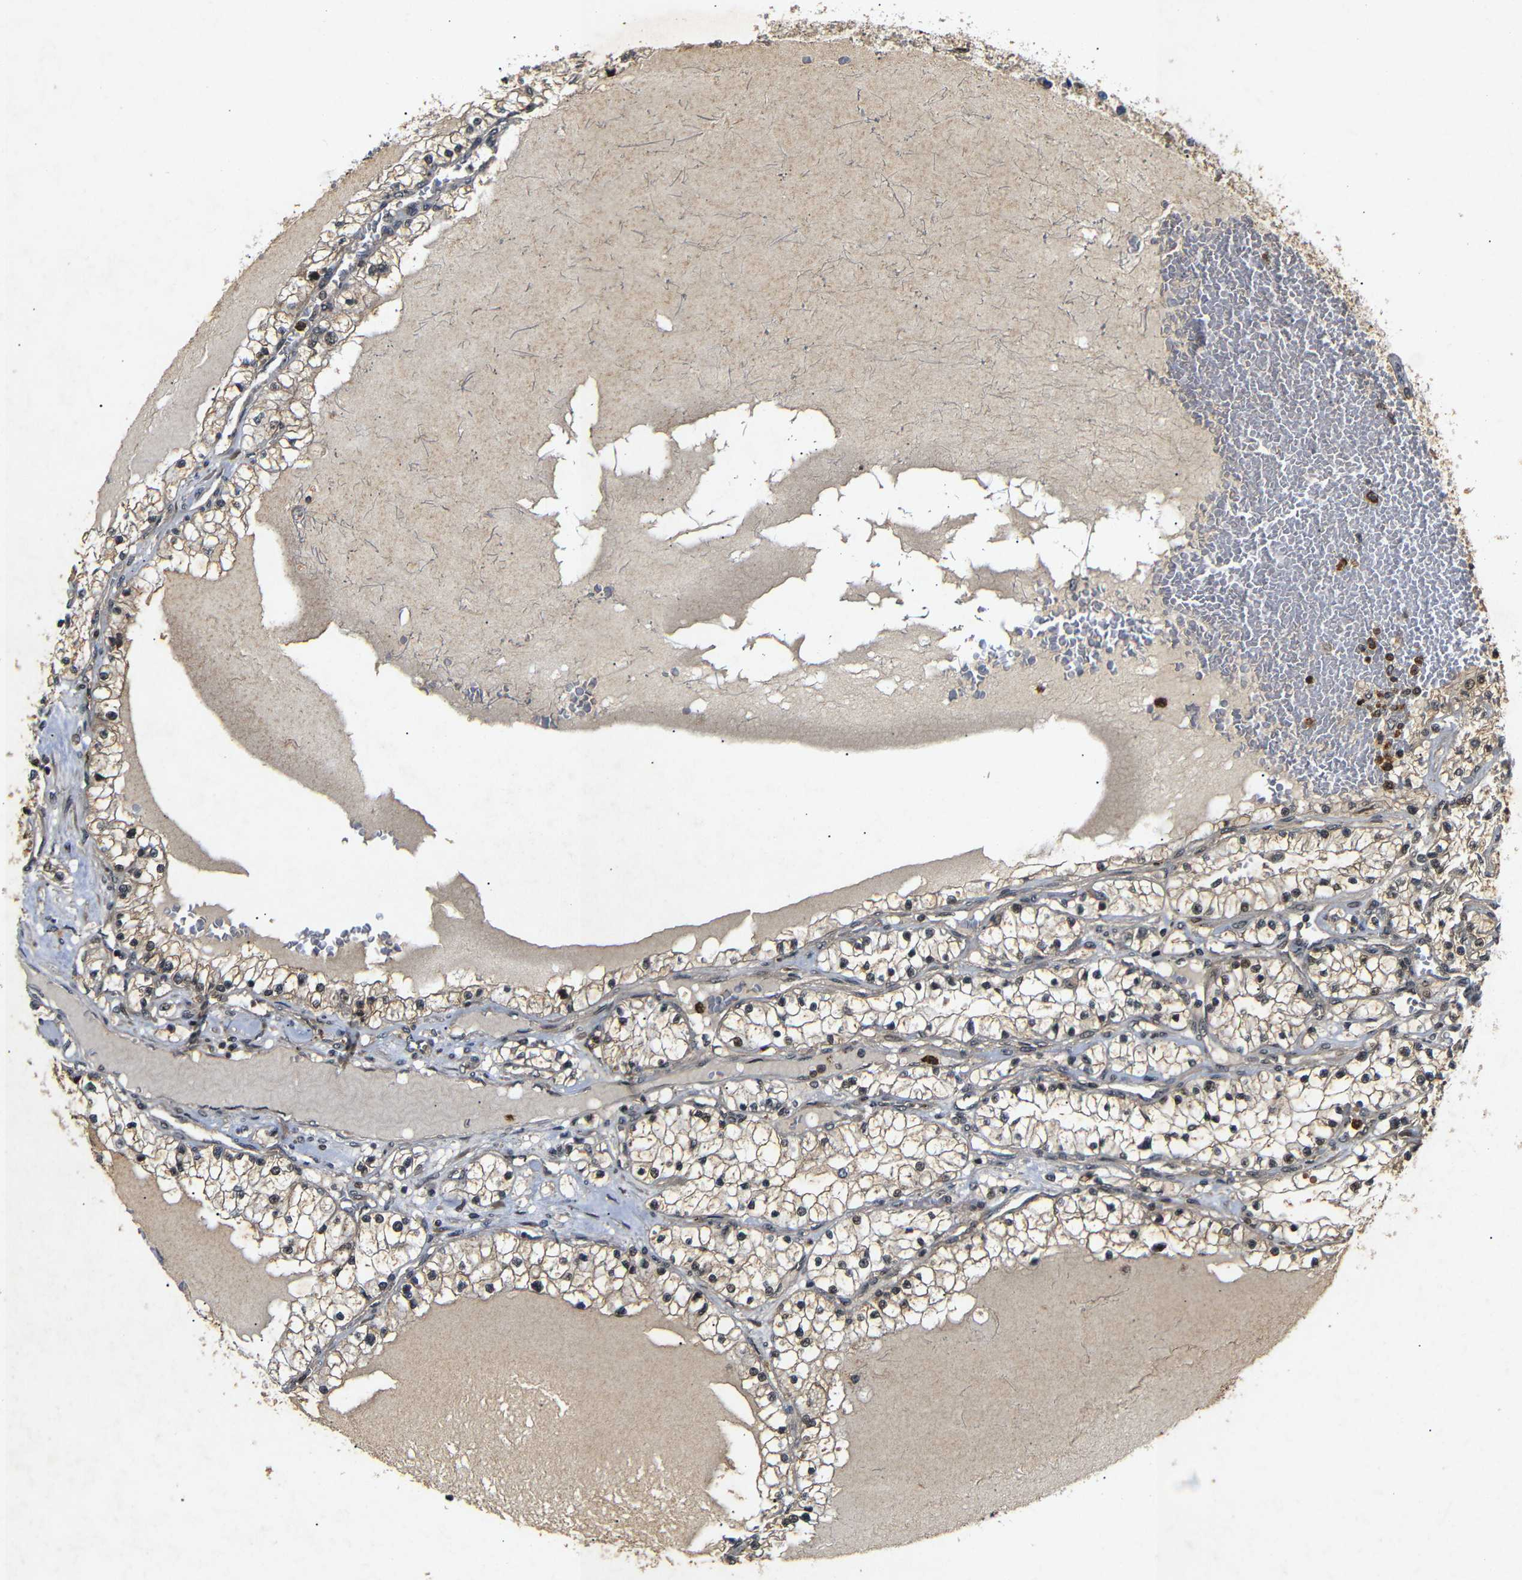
{"staining": {"intensity": "moderate", "quantity": "25%-75%", "location": "nuclear"}, "tissue": "renal cancer", "cell_type": "Tumor cells", "image_type": "cancer", "snomed": [{"axis": "morphology", "description": "Adenocarcinoma, NOS"}, {"axis": "topography", "description": "Kidney"}], "caption": "A photomicrograph of human renal cancer stained for a protein demonstrates moderate nuclear brown staining in tumor cells.", "gene": "KIF23", "patient": {"sex": "male", "age": 68}}